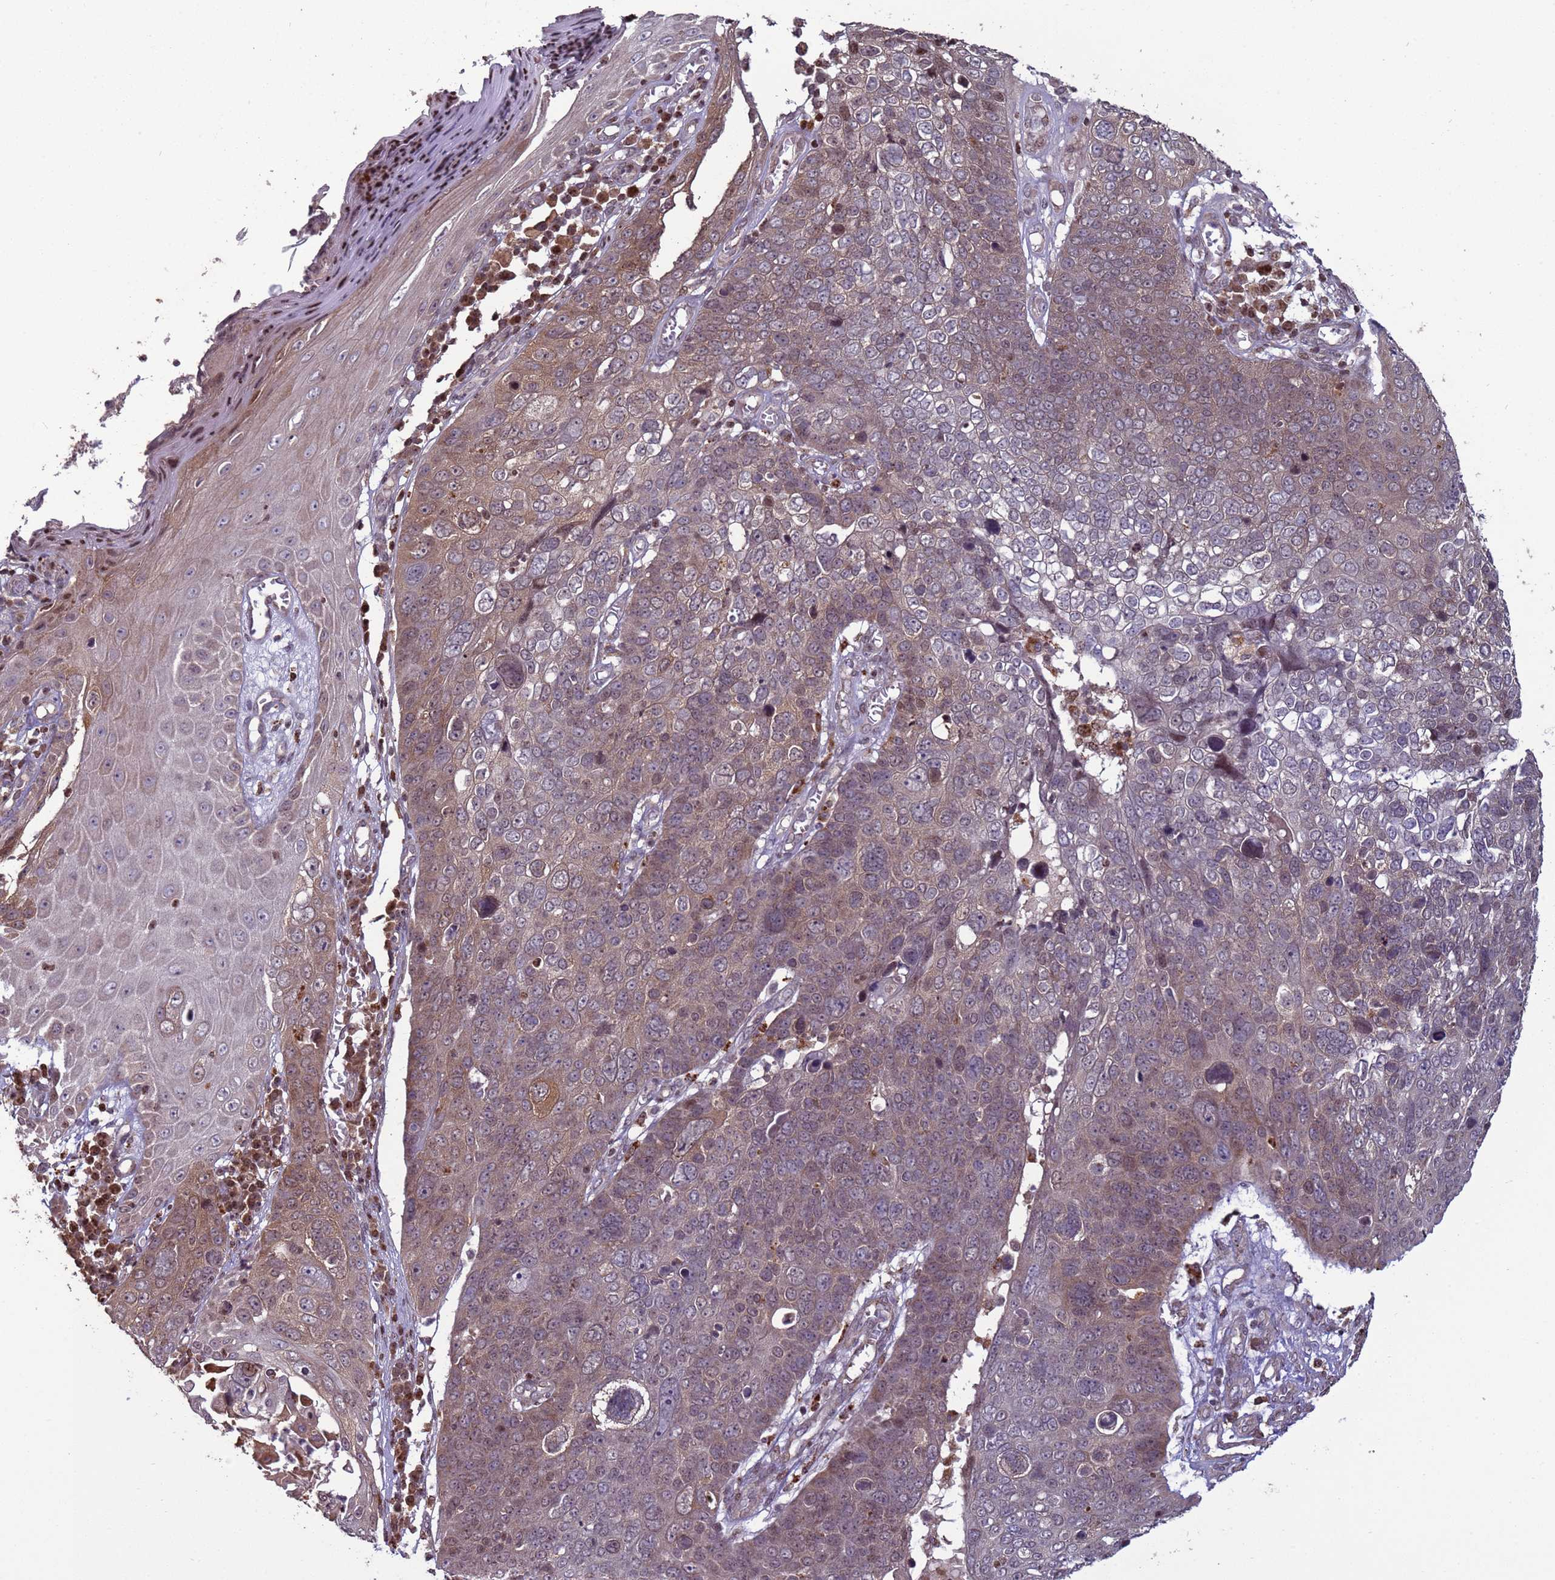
{"staining": {"intensity": "weak", "quantity": "<25%", "location": "cytoplasmic/membranous"}, "tissue": "skin cancer", "cell_type": "Tumor cells", "image_type": "cancer", "snomed": [{"axis": "morphology", "description": "Squamous cell carcinoma, NOS"}, {"axis": "topography", "description": "Skin"}], "caption": "DAB immunohistochemical staining of human skin cancer (squamous cell carcinoma) shows no significant staining in tumor cells.", "gene": "HGH1", "patient": {"sex": "male", "age": 71}}